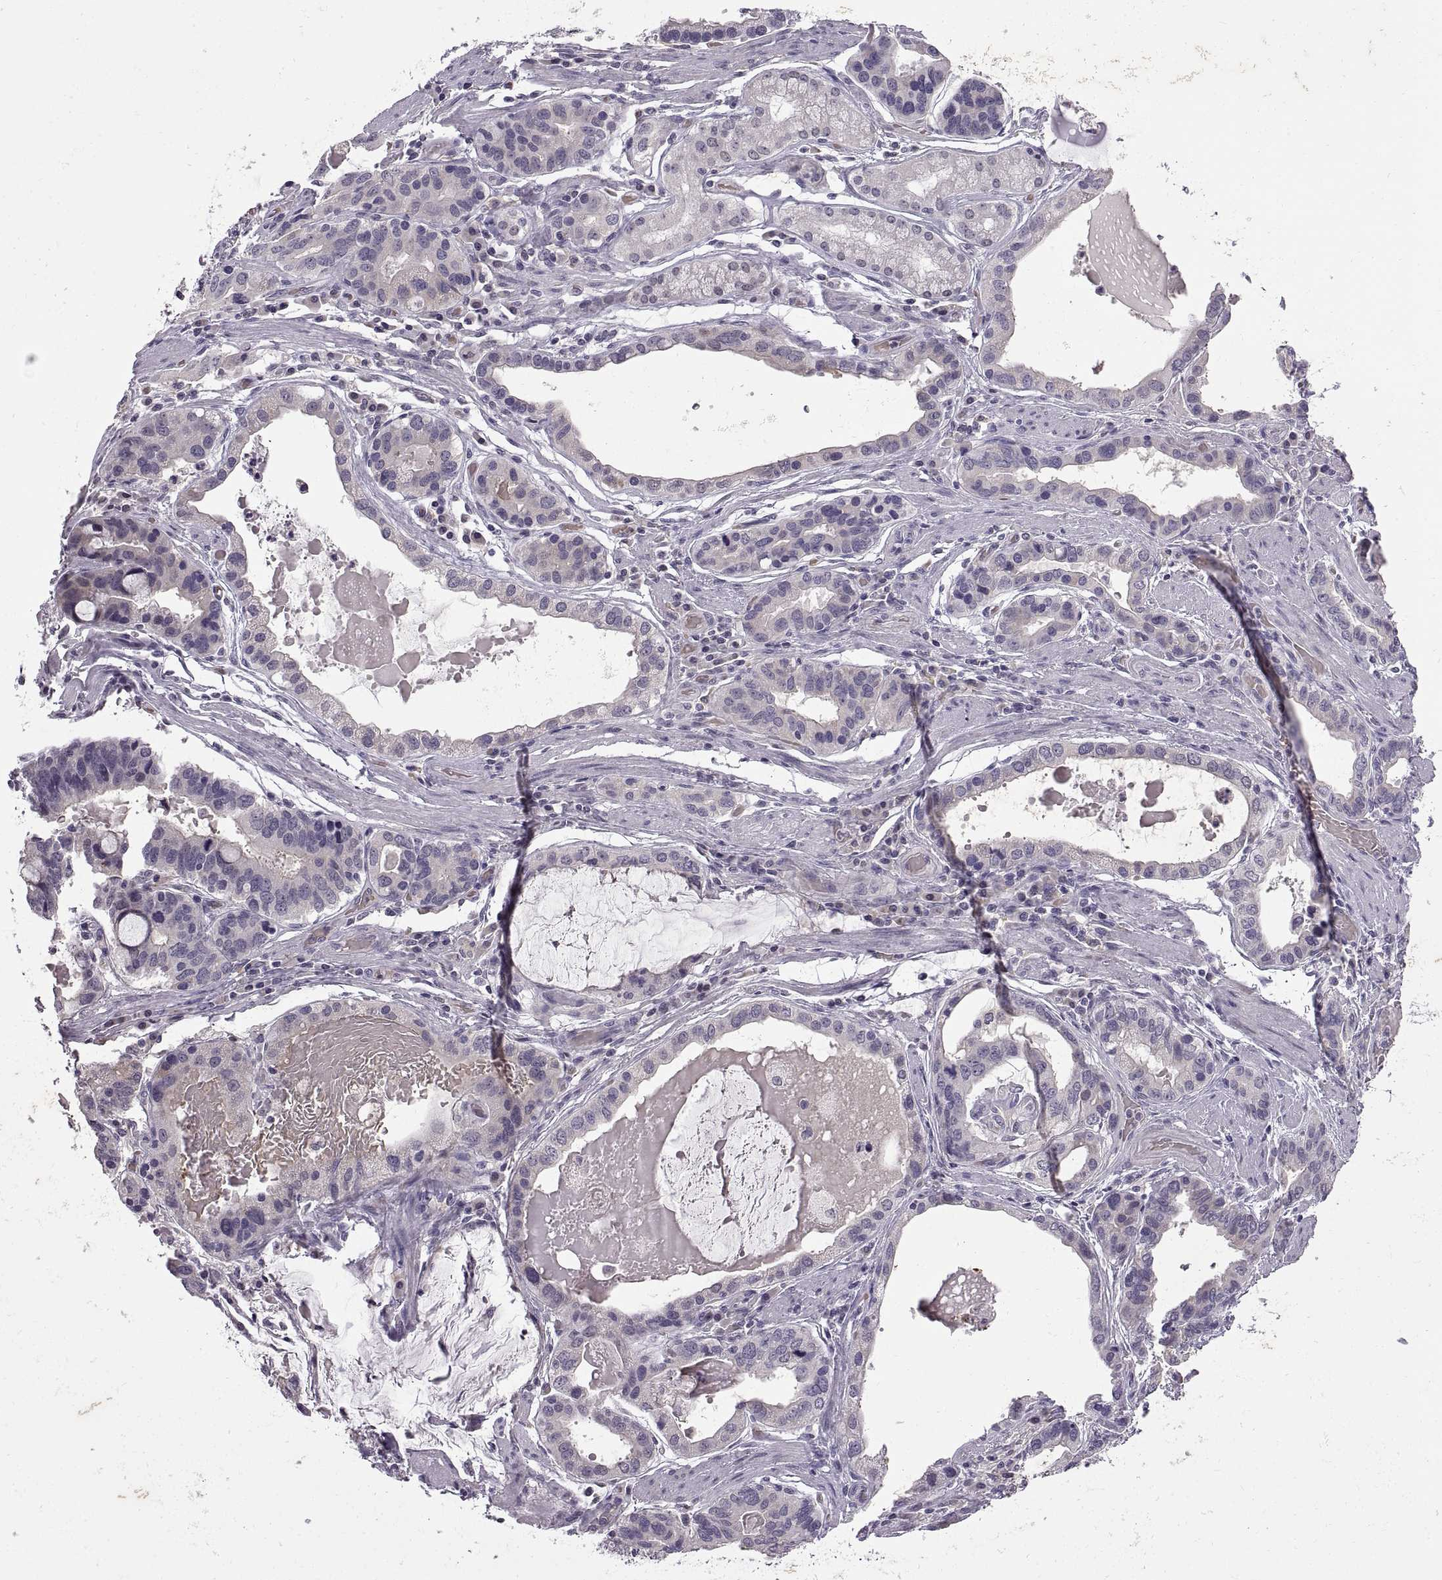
{"staining": {"intensity": "negative", "quantity": "none", "location": "none"}, "tissue": "stomach cancer", "cell_type": "Tumor cells", "image_type": "cancer", "snomed": [{"axis": "morphology", "description": "Adenocarcinoma, NOS"}, {"axis": "topography", "description": "Stomach, lower"}], "caption": "This is a histopathology image of immunohistochemistry staining of adenocarcinoma (stomach), which shows no expression in tumor cells. (DAB immunohistochemistry (IHC), high magnification).", "gene": "MEIOC", "patient": {"sex": "female", "age": 76}}